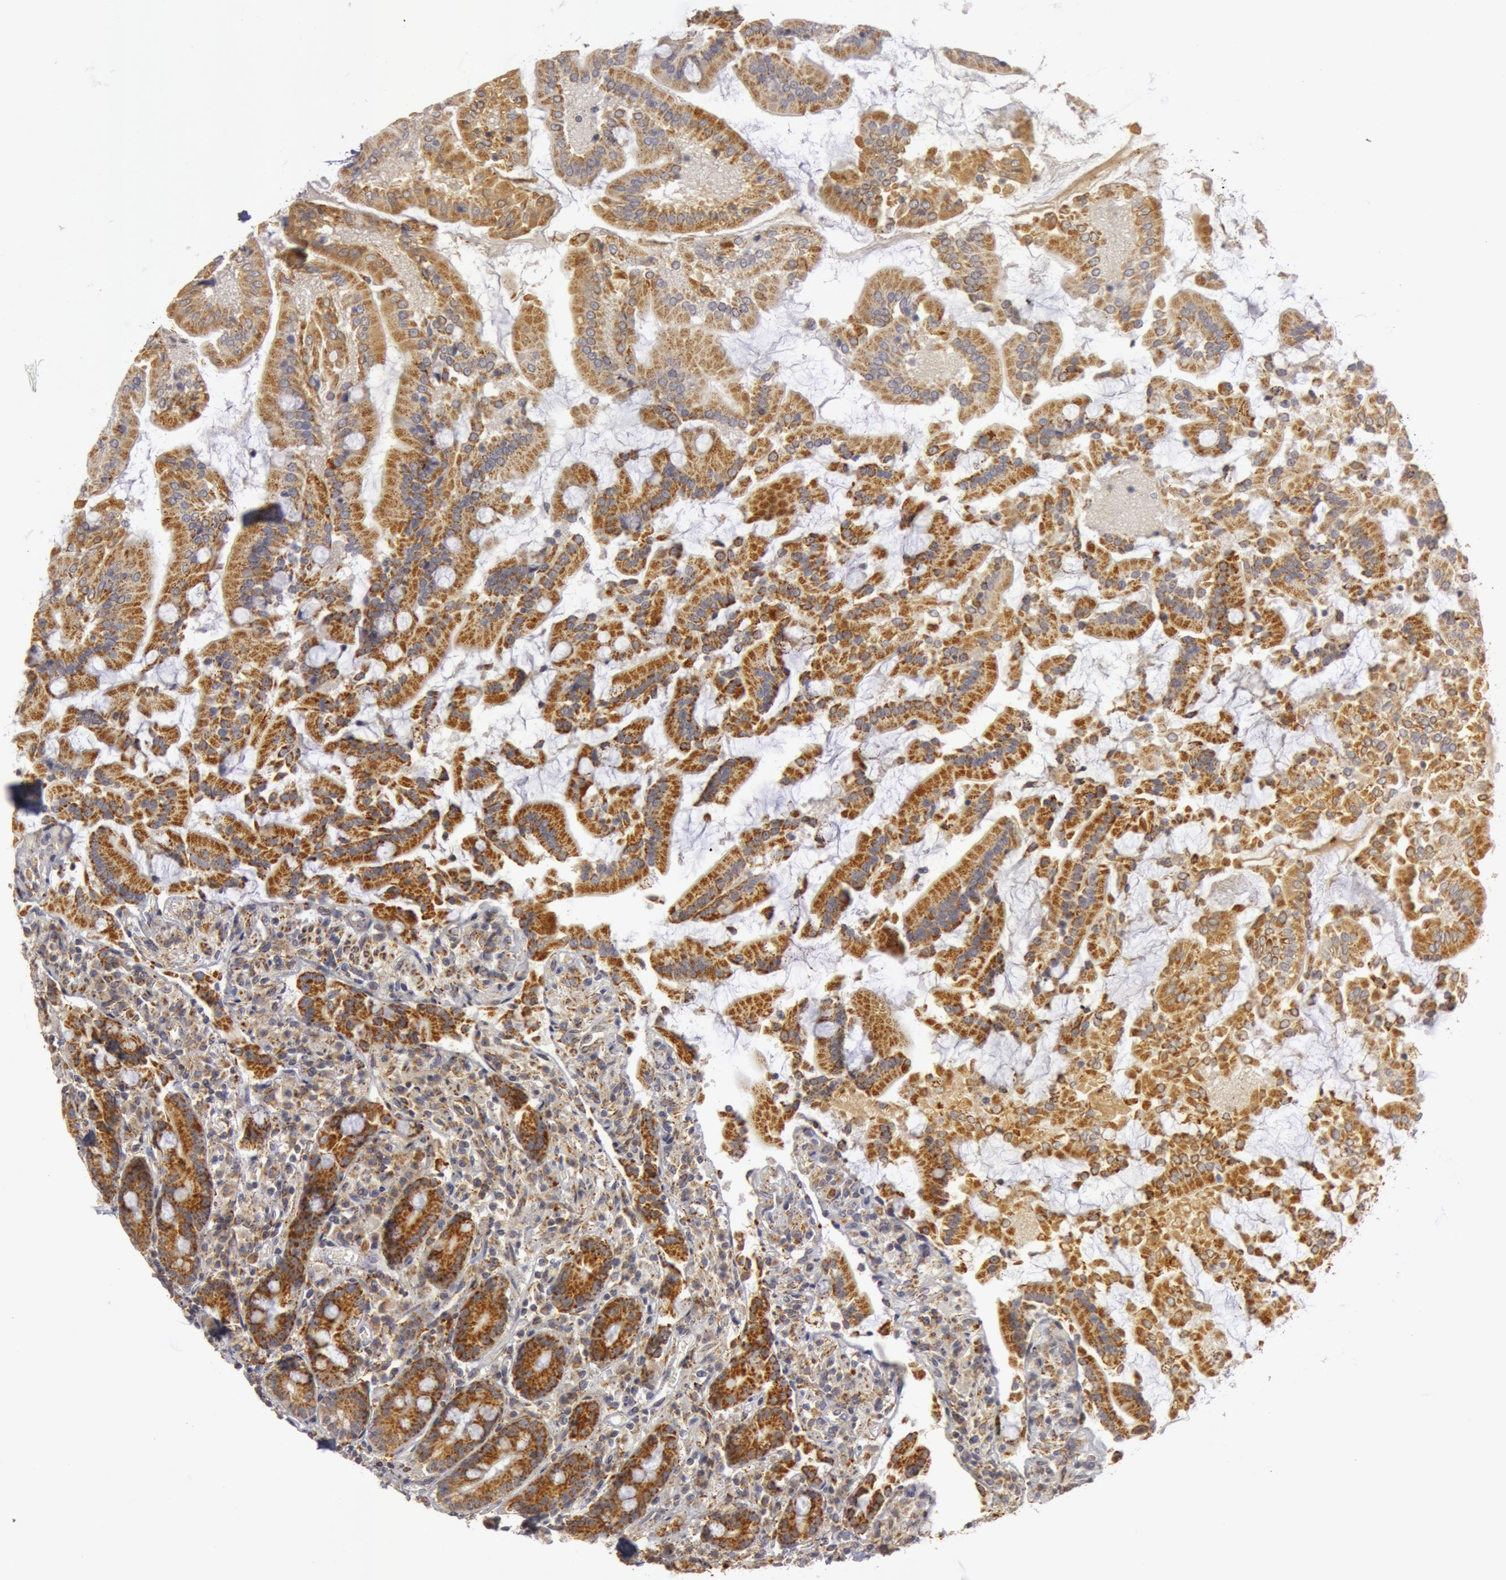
{"staining": {"intensity": "strong", "quantity": ">75%", "location": "cytoplasmic/membranous"}, "tissue": "duodenum", "cell_type": "Glandular cells", "image_type": "normal", "snomed": [{"axis": "morphology", "description": "Normal tissue, NOS"}, {"axis": "topography", "description": "Duodenum"}], "caption": "Unremarkable duodenum exhibits strong cytoplasmic/membranous expression in about >75% of glandular cells.", "gene": "C7", "patient": {"sex": "female", "age": 64}}